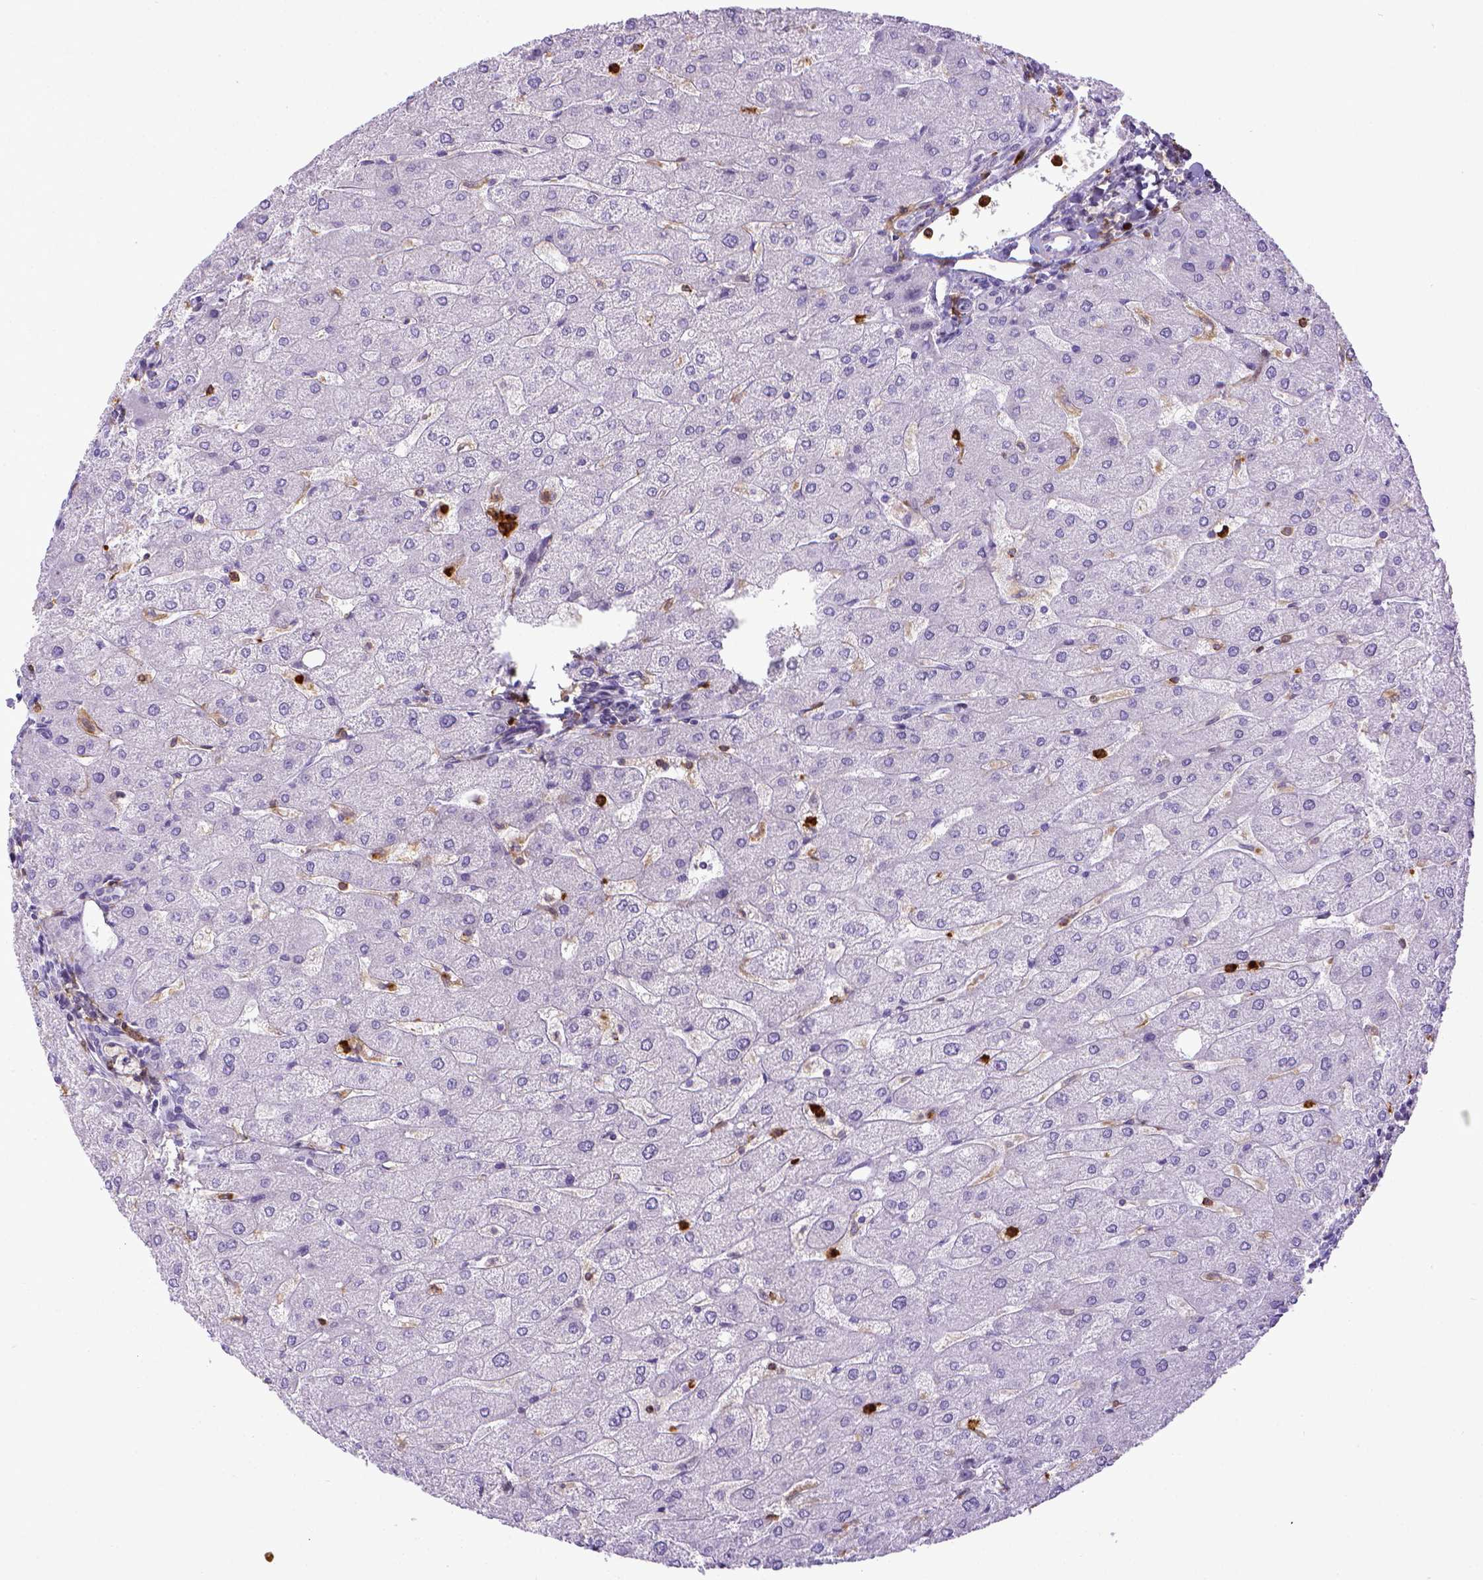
{"staining": {"intensity": "negative", "quantity": "none", "location": "none"}, "tissue": "liver", "cell_type": "Cholangiocytes", "image_type": "normal", "snomed": [{"axis": "morphology", "description": "Normal tissue, NOS"}, {"axis": "topography", "description": "Liver"}], "caption": "High power microscopy photomicrograph of an immunohistochemistry image of unremarkable liver, revealing no significant positivity in cholangiocytes.", "gene": "ITGAM", "patient": {"sex": "male", "age": 67}}